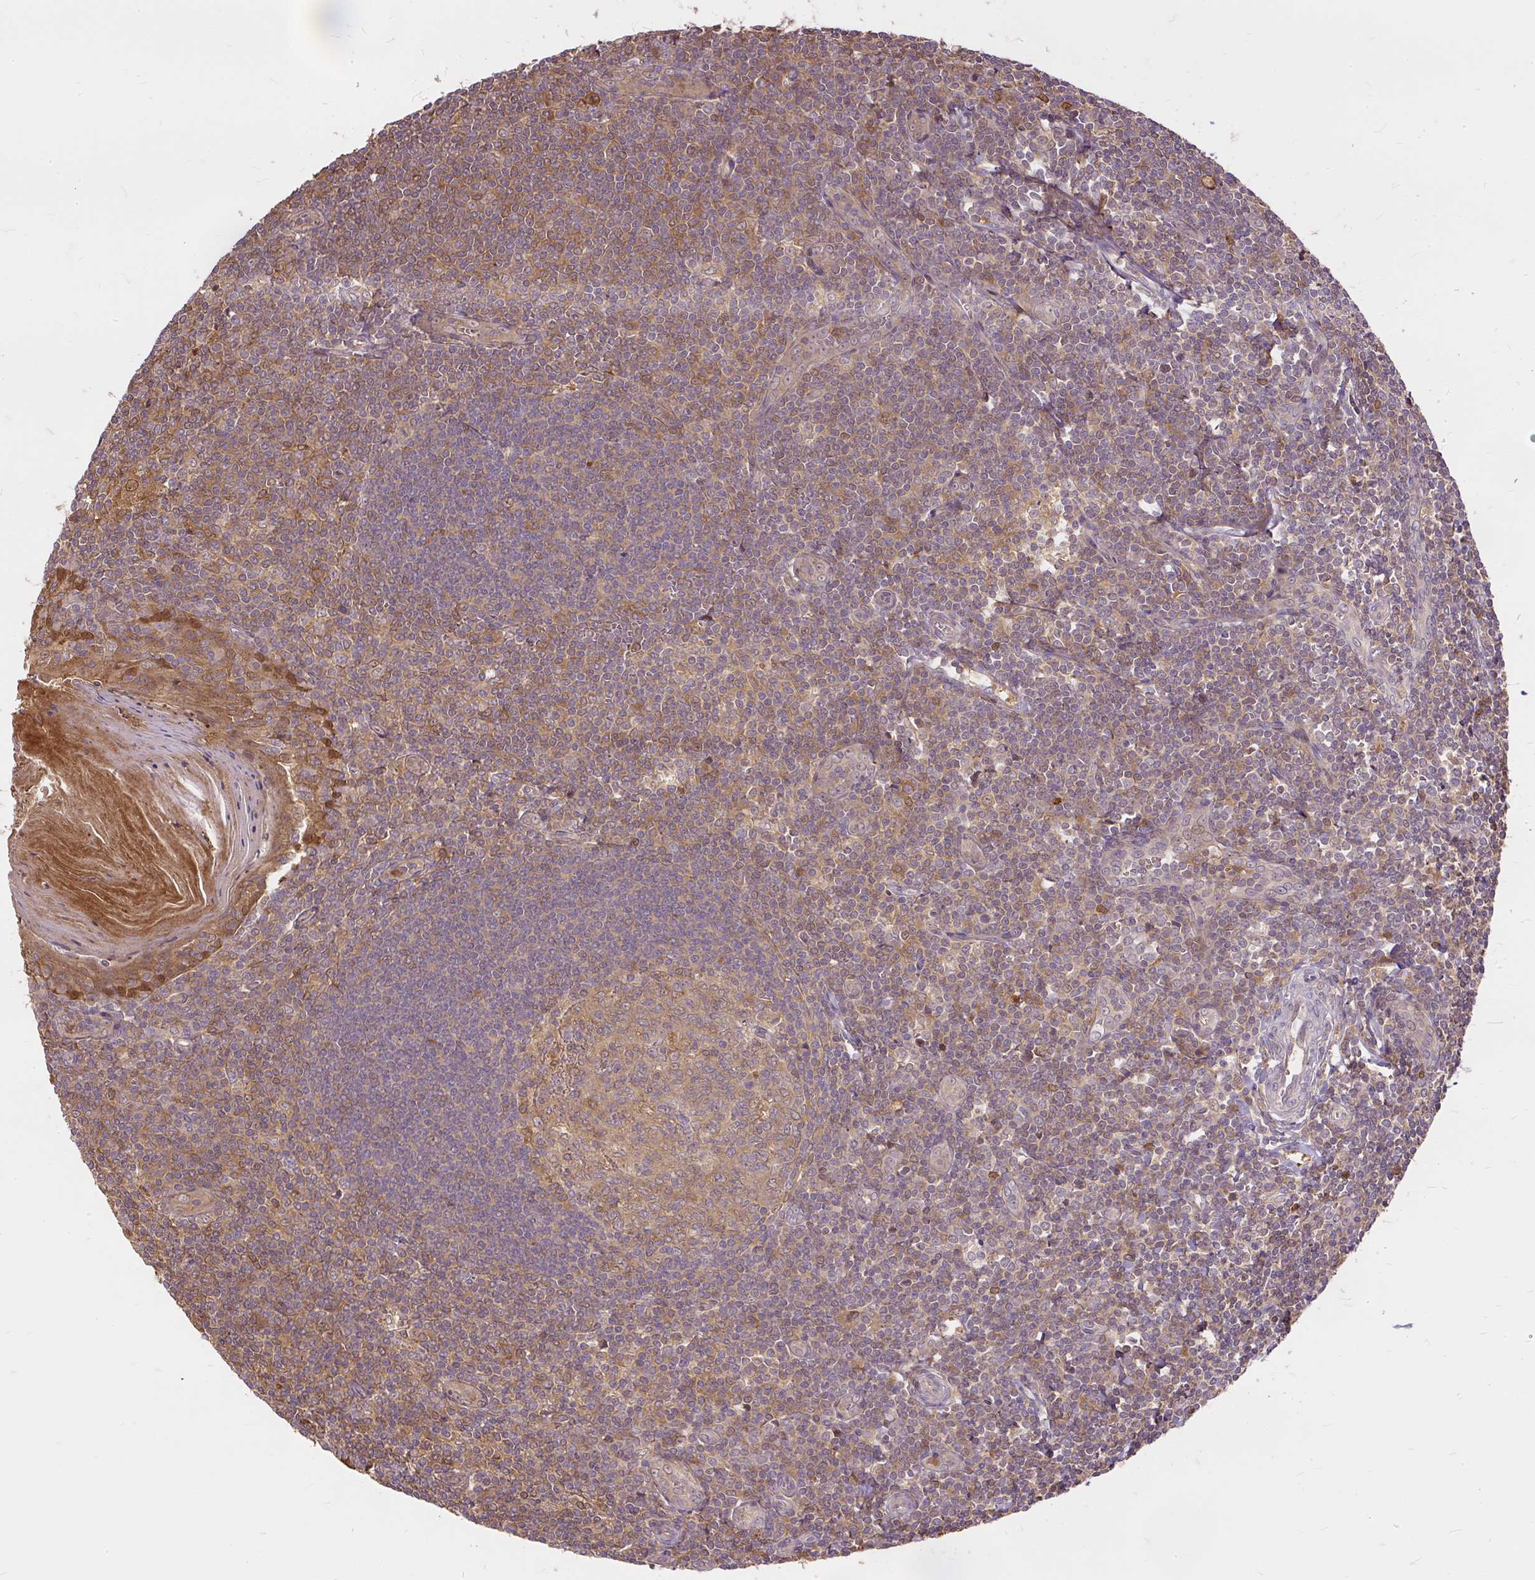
{"staining": {"intensity": "moderate", "quantity": ">75%", "location": "cytoplasmic/membranous"}, "tissue": "tonsil", "cell_type": "Germinal center cells", "image_type": "normal", "snomed": [{"axis": "morphology", "description": "Normal tissue, NOS"}, {"axis": "topography", "description": "Tonsil"}], "caption": "Moderate cytoplasmic/membranous protein staining is identified in approximately >75% of germinal center cells in tonsil. (Brightfield microscopy of DAB IHC at high magnification).", "gene": "AP5S1", "patient": {"sex": "male", "age": 27}}